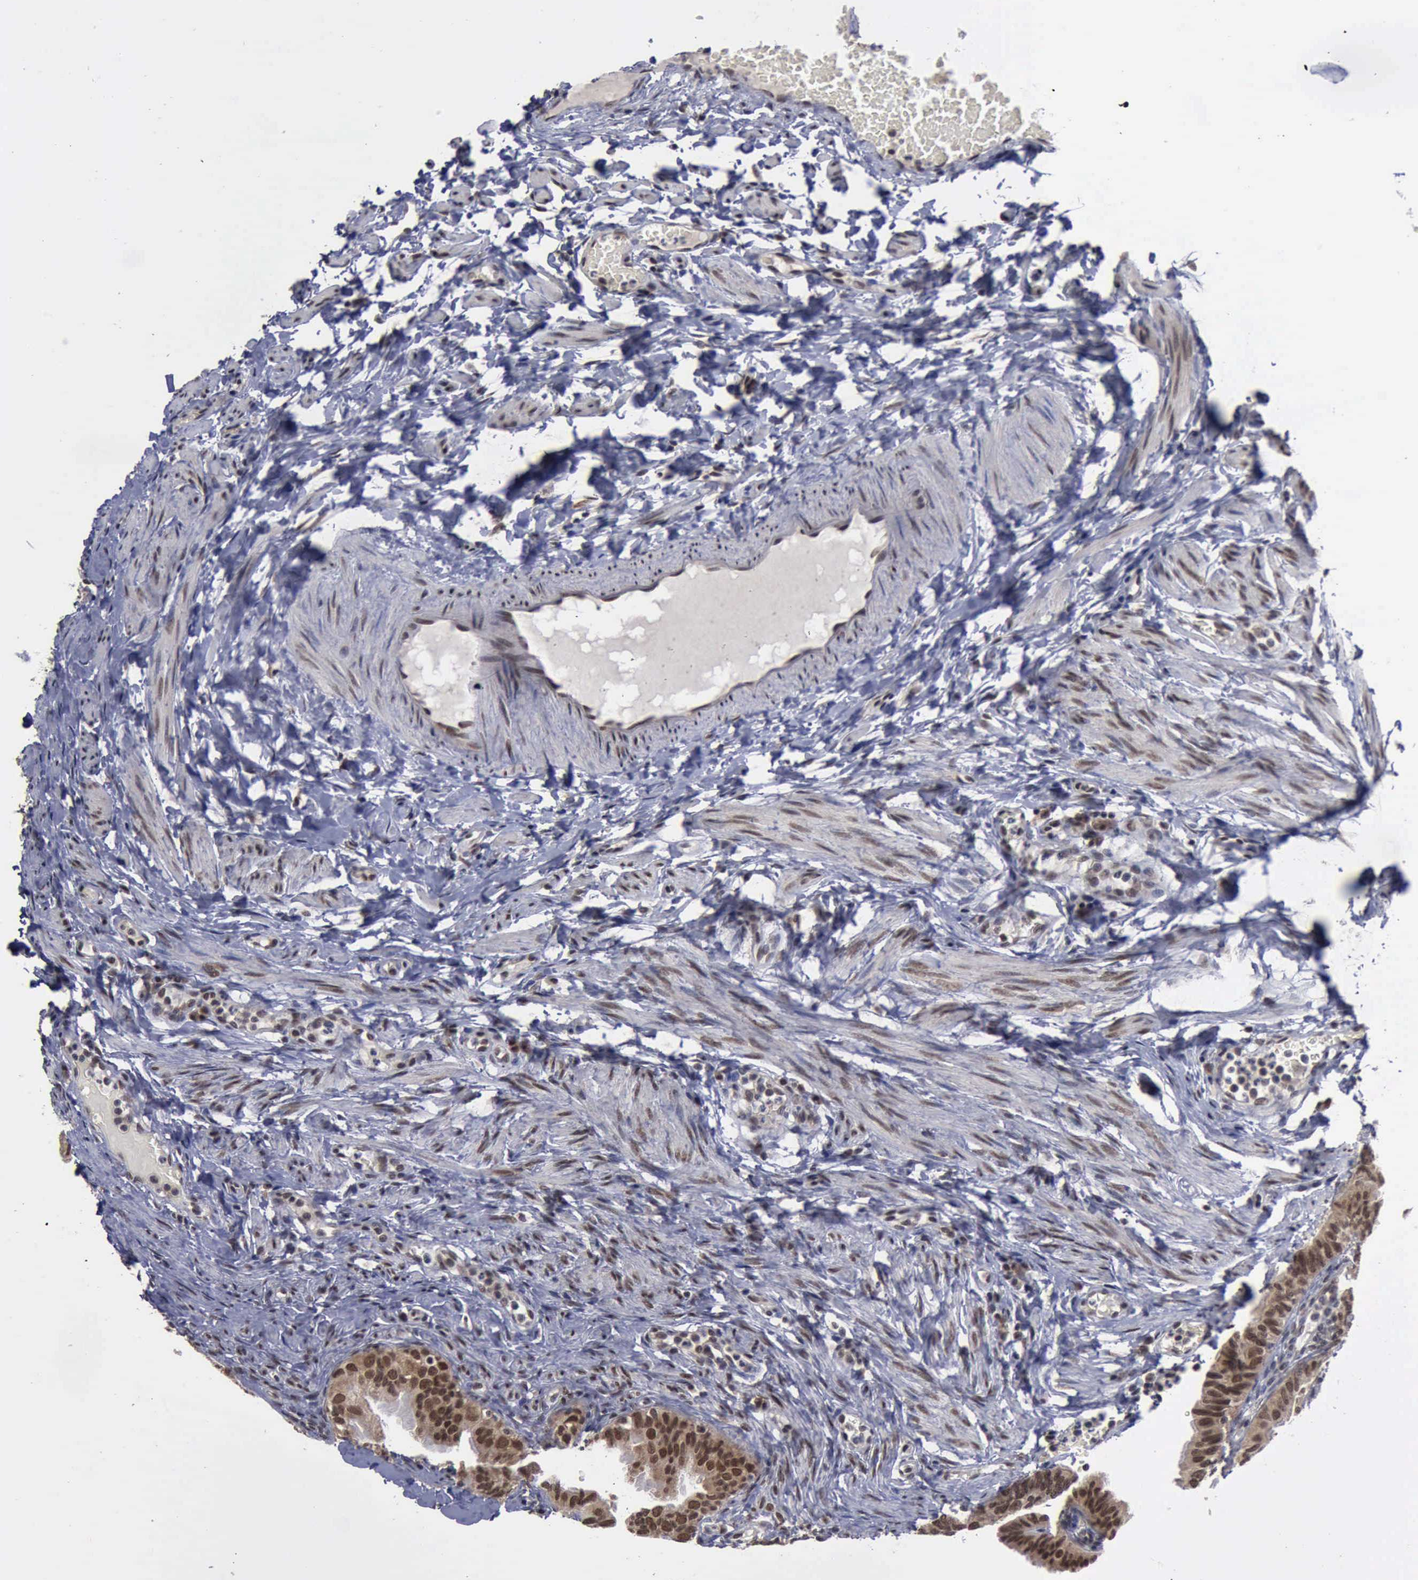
{"staining": {"intensity": "moderate", "quantity": ">75%", "location": "cytoplasmic/membranous,nuclear"}, "tissue": "fallopian tube", "cell_type": "Glandular cells", "image_type": "normal", "snomed": [{"axis": "morphology", "description": "Normal tissue, NOS"}, {"axis": "topography", "description": "Fallopian tube"}, {"axis": "topography", "description": "Ovary"}], "caption": "Immunohistochemical staining of normal fallopian tube exhibits >75% levels of moderate cytoplasmic/membranous,nuclear protein staining in about >75% of glandular cells. Using DAB (brown) and hematoxylin (blue) stains, captured at high magnification using brightfield microscopy.", "gene": "RTCB", "patient": {"sex": "female", "age": 51}}